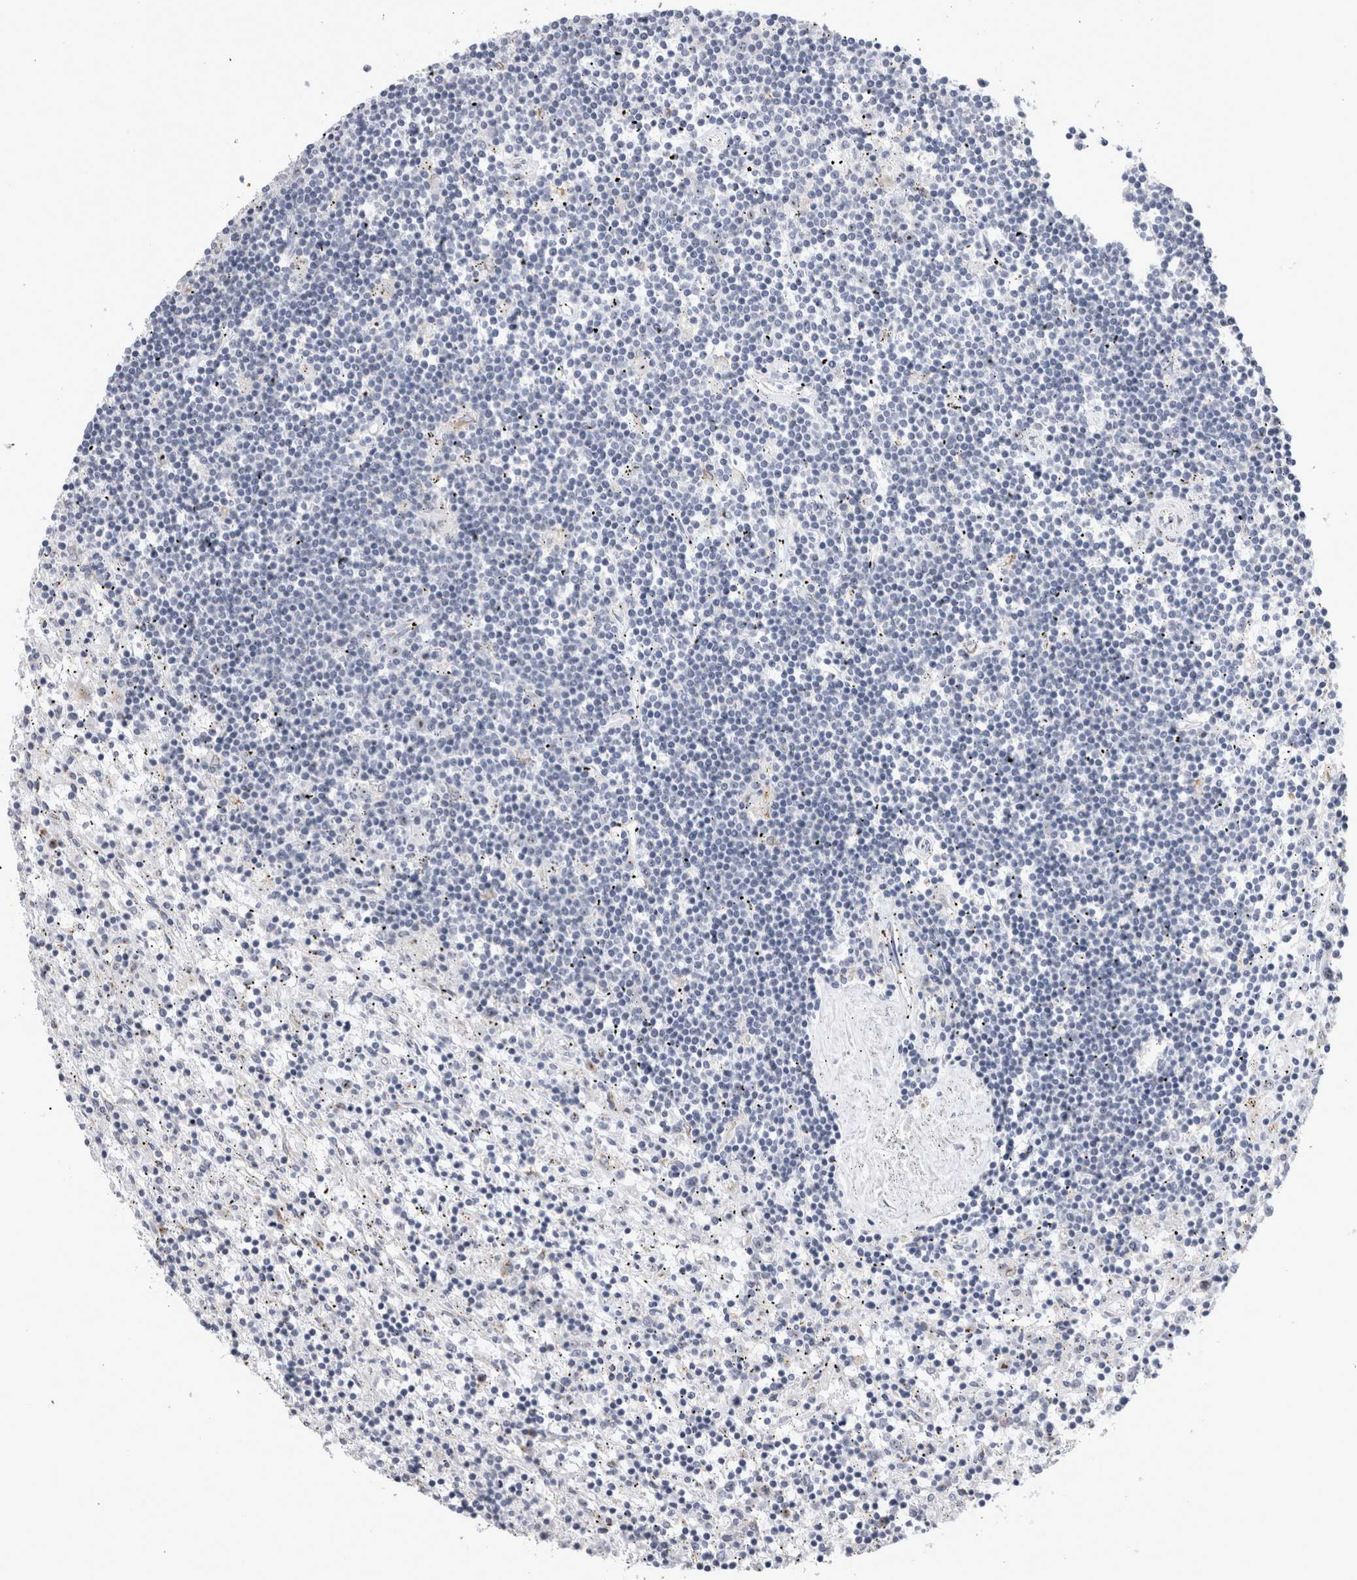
{"staining": {"intensity": "negative", "quantity": "none", "location": "none"}, "tissue": "lymphoma", "cell_type": "Tumor cells", "image_type": "cancer", "snomed": [{"axis": "morphology", "description": "Malignant lymphoma, non-Hodgkin's type, Low grade"}, {"axis": "topography", "description": "Spleen"}], "caption": "A high-resolution histopathology image shows immunohistochemistry staining of lymphoma, which demonstrates no significant positivity in tumor cells.", "gene": "AKAP9", "patient": {"sex": "male", "age": 76}}